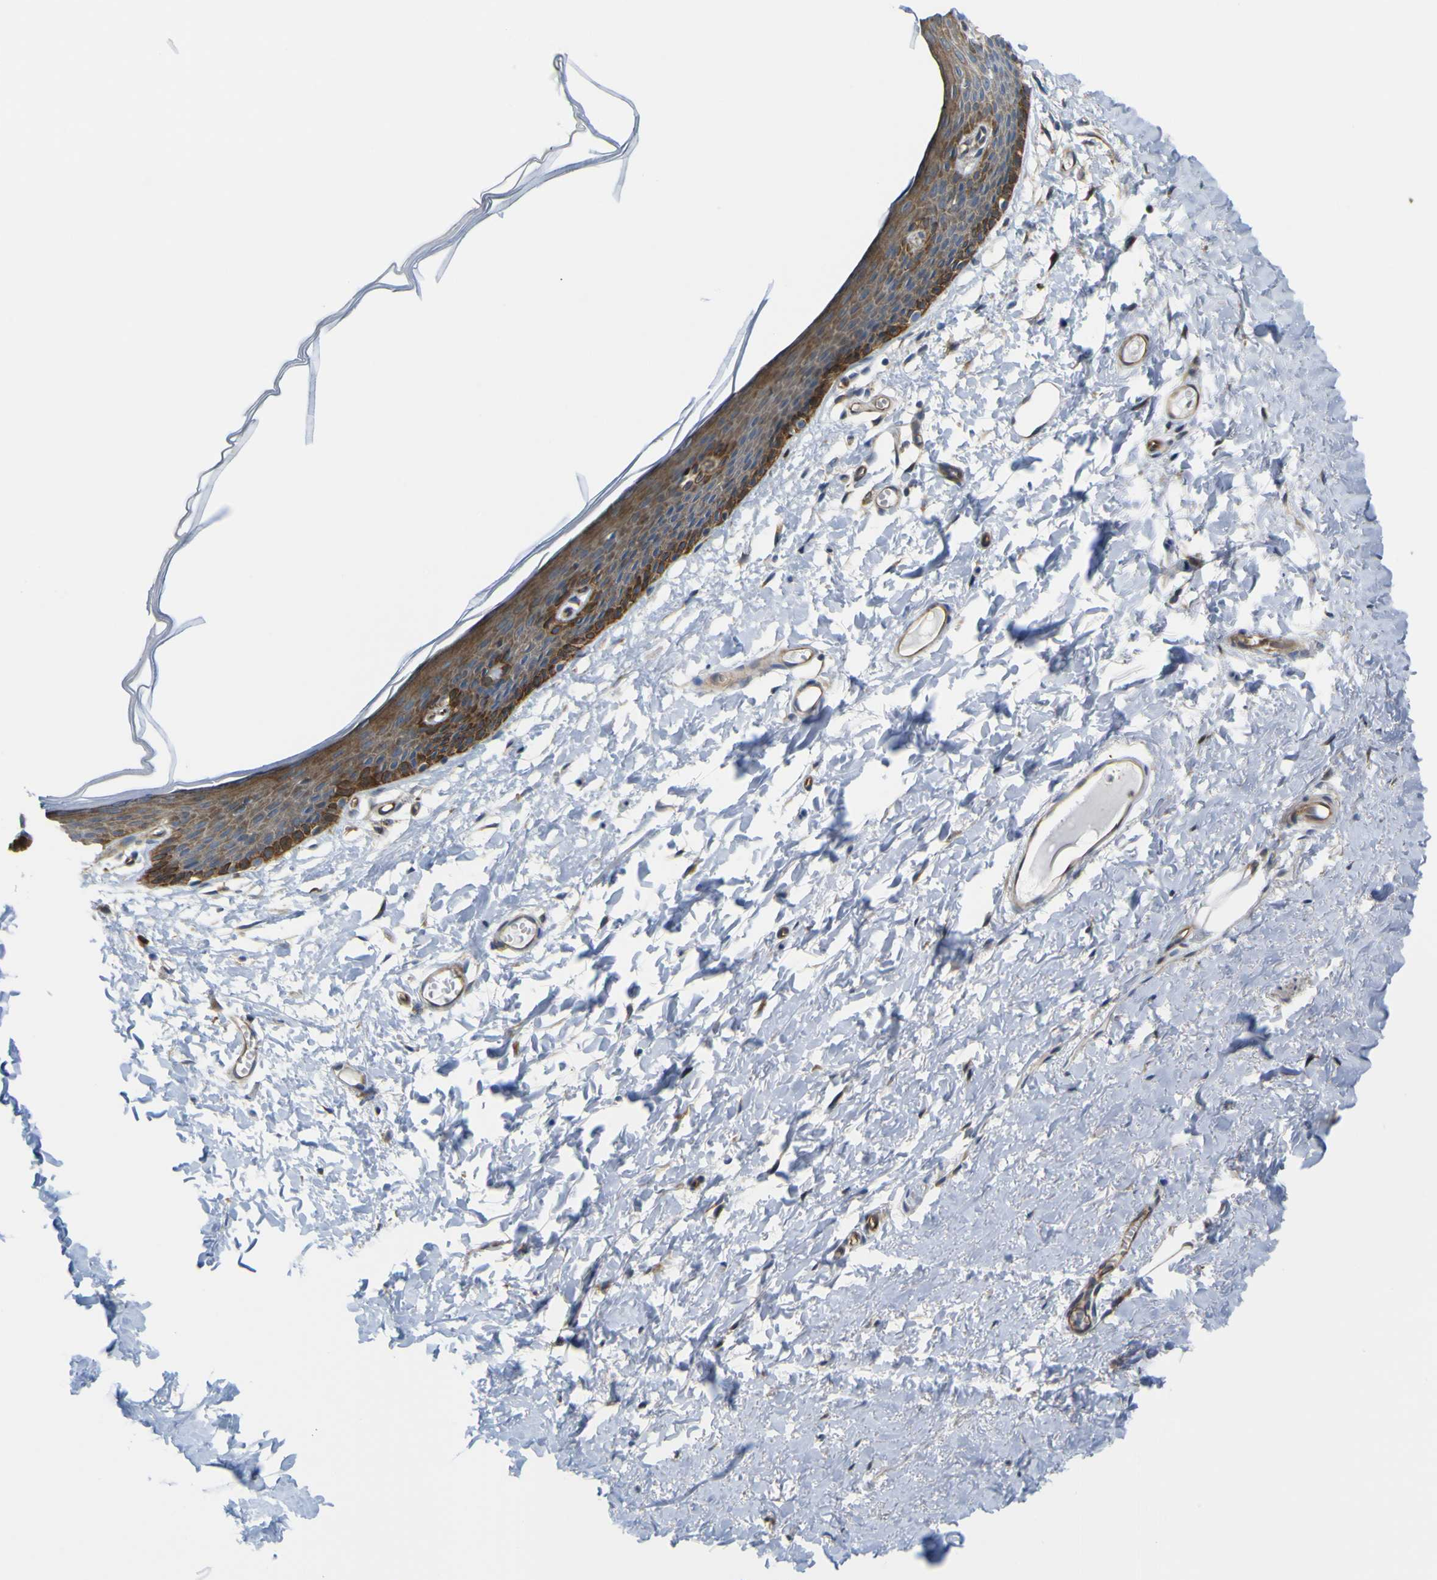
{"staining": {"intensity": "moderate", "quantity": ">75%", "location": "cytoplasmic/membranous"}, "tissue": "skin", "cell_type": "Epidermal cells", "image_type": "normal", "snomed": [{"axis": "morphology", "description": "Normal tissue, NOS"}, {"axis": "topography", "description": "Vulva"}], "caption": "A photomicrograph of human skin stained for a protein displays moderate cytoplasmic/membranous brown staining in epidermal cells. (DAB (3,3'-diaminobenzidine) = brown stain, brightfield microscopy at high magnification).", "gene": "JPH1", "patient": {"sex": "female", "age": 54}}